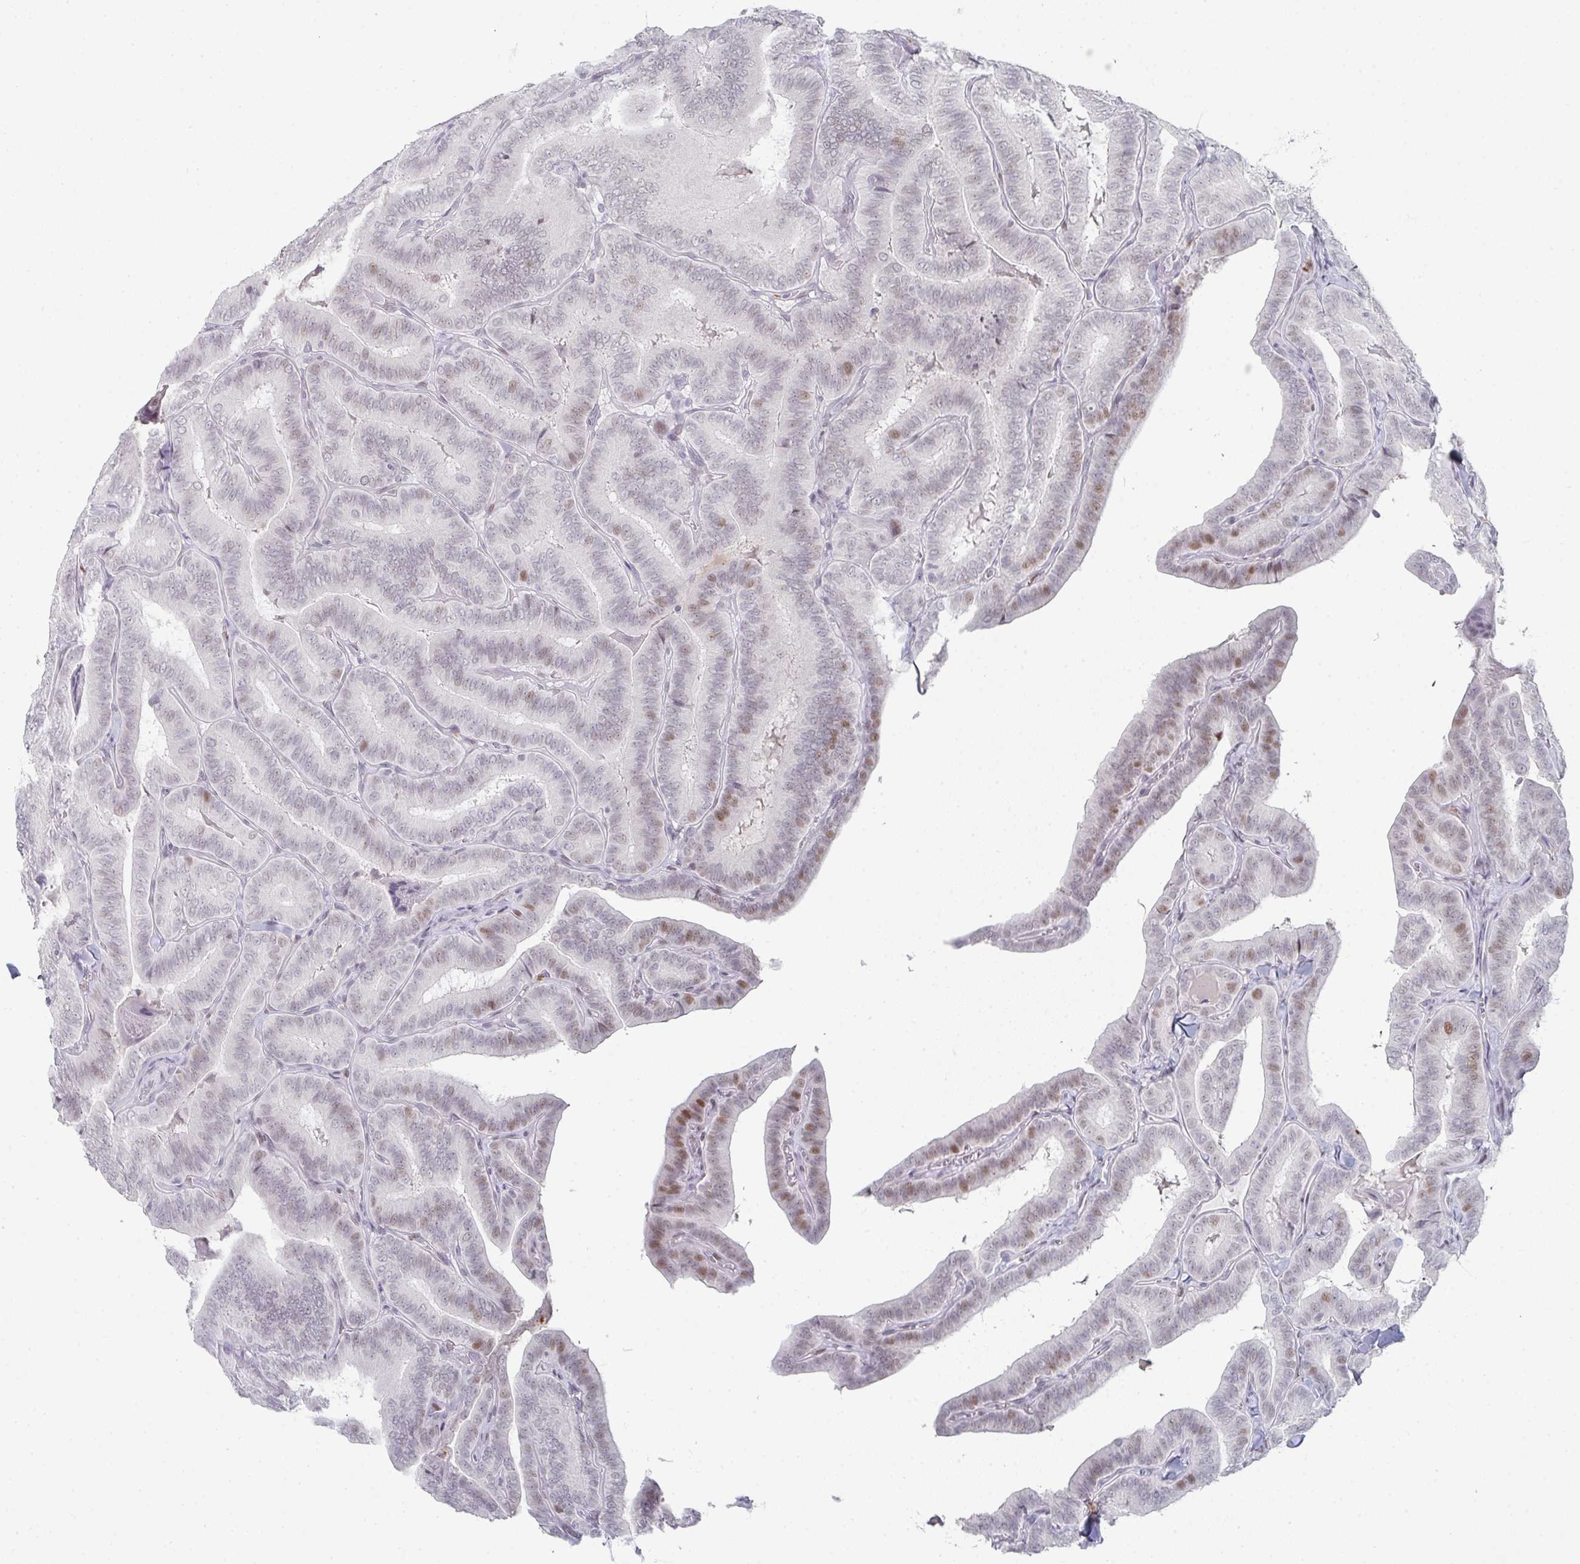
{"staining": {"intensity": "moderate", "quantity": "<25%", "location": "nuclear"}, "tissue": "thyroid cancer", "cell_type": "Tumor cells", "image_type": "cancer", "snomed": [{"axis": "morphology", "description": "Papillary adenocarcinoma, NOS"}, {"axis": "topography", "description": "Thyroid gland"}], "caption": "Human thyroid papillary adenocarcinoma stained with a brown dye reveals moderate nuclear positive expression in about <25% of tumor cells.", "gene": "LIN54", "patient": {"sex": "male", "age": 61}}